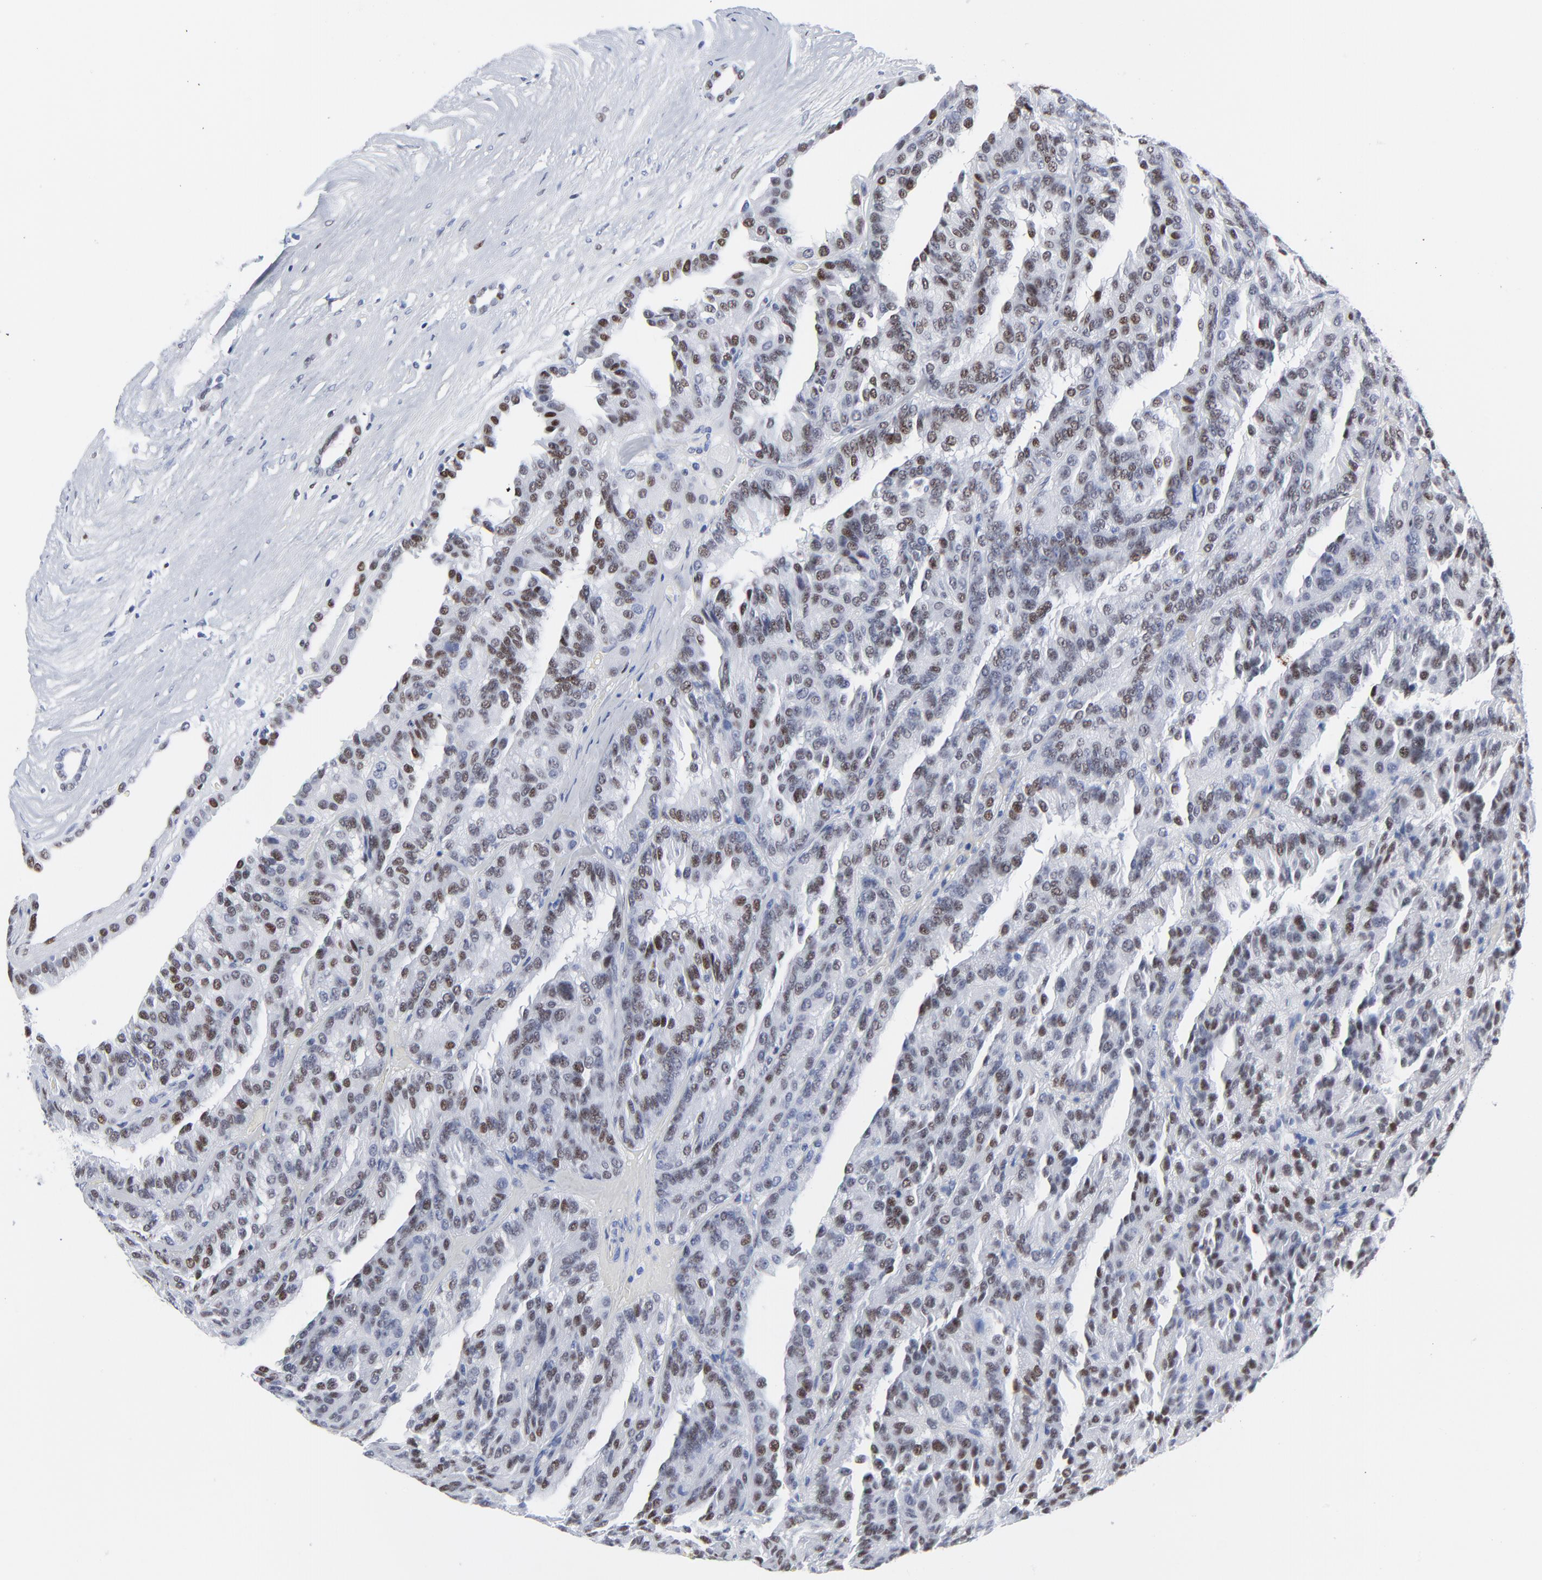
{"staining": {"intensity": "moderate", "quantity": ">75%", "location": "nuclear"}, "tissue": "renal cancer", "cell_type": "Tumor cells", "image_type": "cancer", "snomed": [{"axis": "morphology", "description": "Adenocarcinoma, NOS"}, {"axis": "topography", "description": "Kidney"}], "caption": "A brown stain highlights moderate nuclear staining of a protein in human renal cancer tumor cells.", "gene": "JUN", "patient": {"sex": "male", "age": 46}}